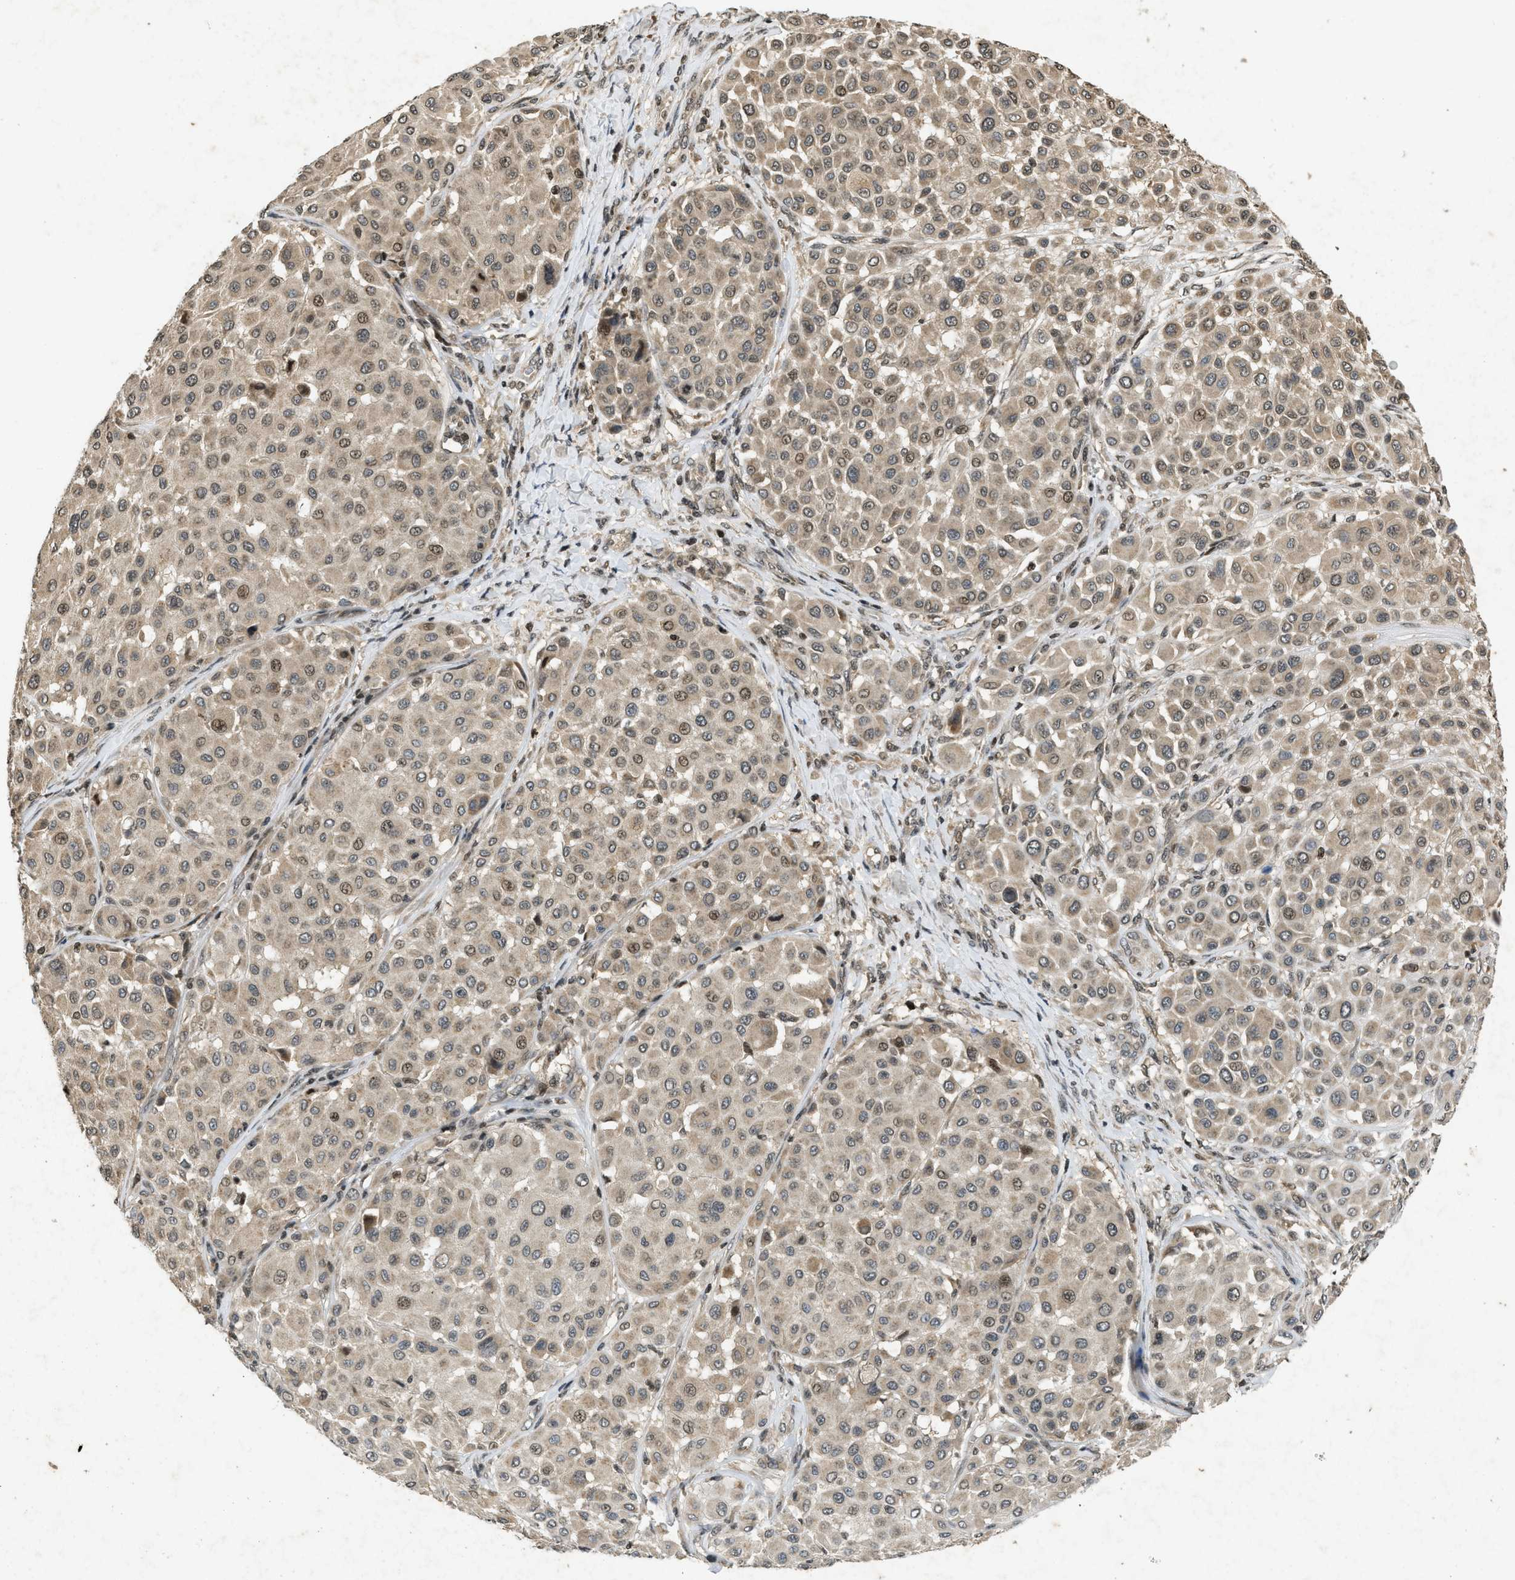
{"staining": {"intensity": "moderate", "quantity": ">75%", "location": "cytoplasmic/membranous,nuclear"}, "tissue": "melanoma", "cell_type": "Tumor cells", "image_type": "cancer", "snomed": [{"axis": "morphology", "description": "Malignant melanoma, Metastatic site"}, {"axis": "topography", "description": "Soft tissue"}], "caption": "Tumor cells display medium levels of moderate cytoplasmic/membranous and nuclear expression in approximately >75% of cells in malignant melanoma (metastatic site).", "gene": "SIAH1", "patient": {"sex": "male", "age": 41}}